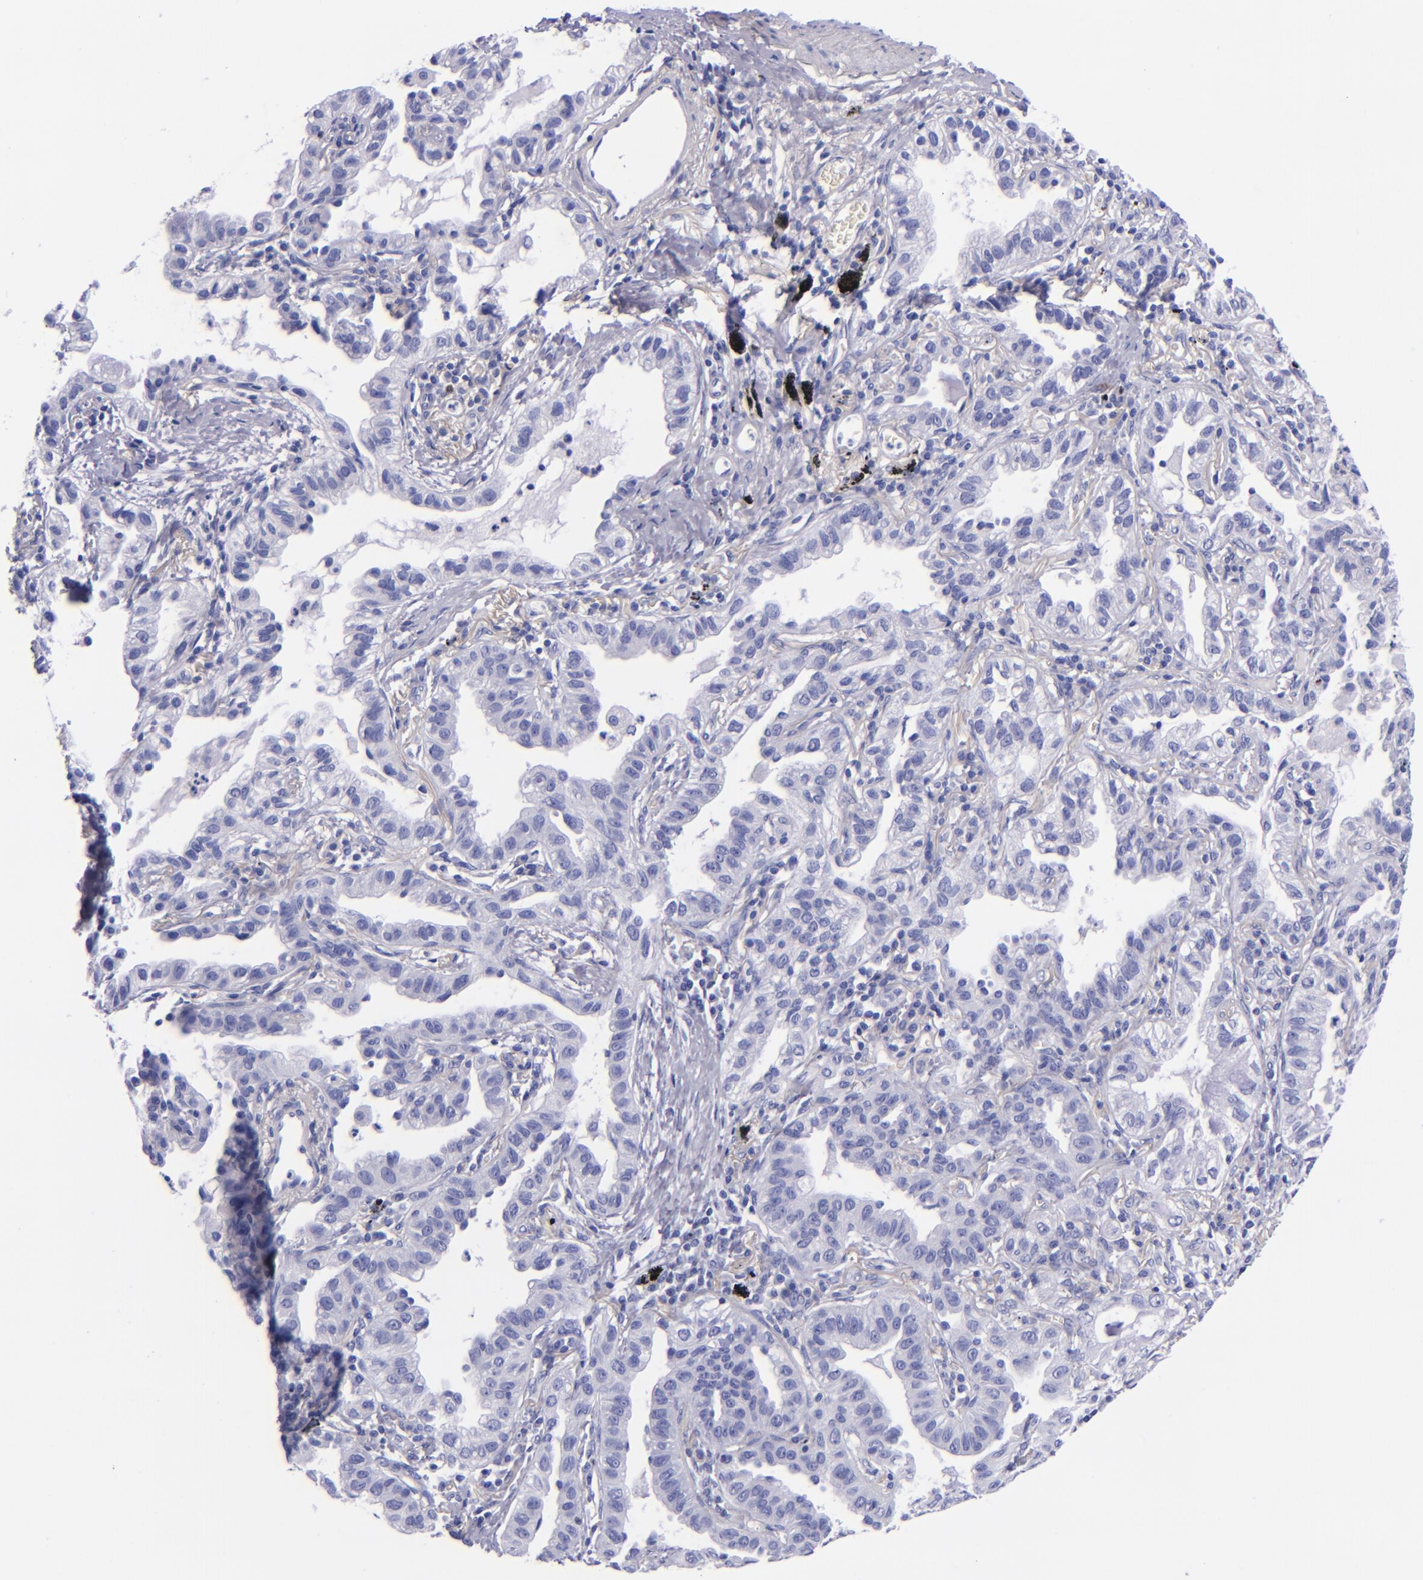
{"staining": {"intensity": "negative", "quantity": "none", "location": "none"}, "tissue": "lung cancer", "cell_type": "Tumor cells", "image_type": "cancer", "snomed": [{"axis": "morphology", "description": "Adenocarcinoma, NOS"}, {"axis": "topography", "description": "Lung"}], "caption": "The immunohistochemistry image has no significant positivity in tumor cells of adenocarcinoma (lung) tissue.", "gene": "LAG3", "patient": {"sex": "female", "age": 50}}